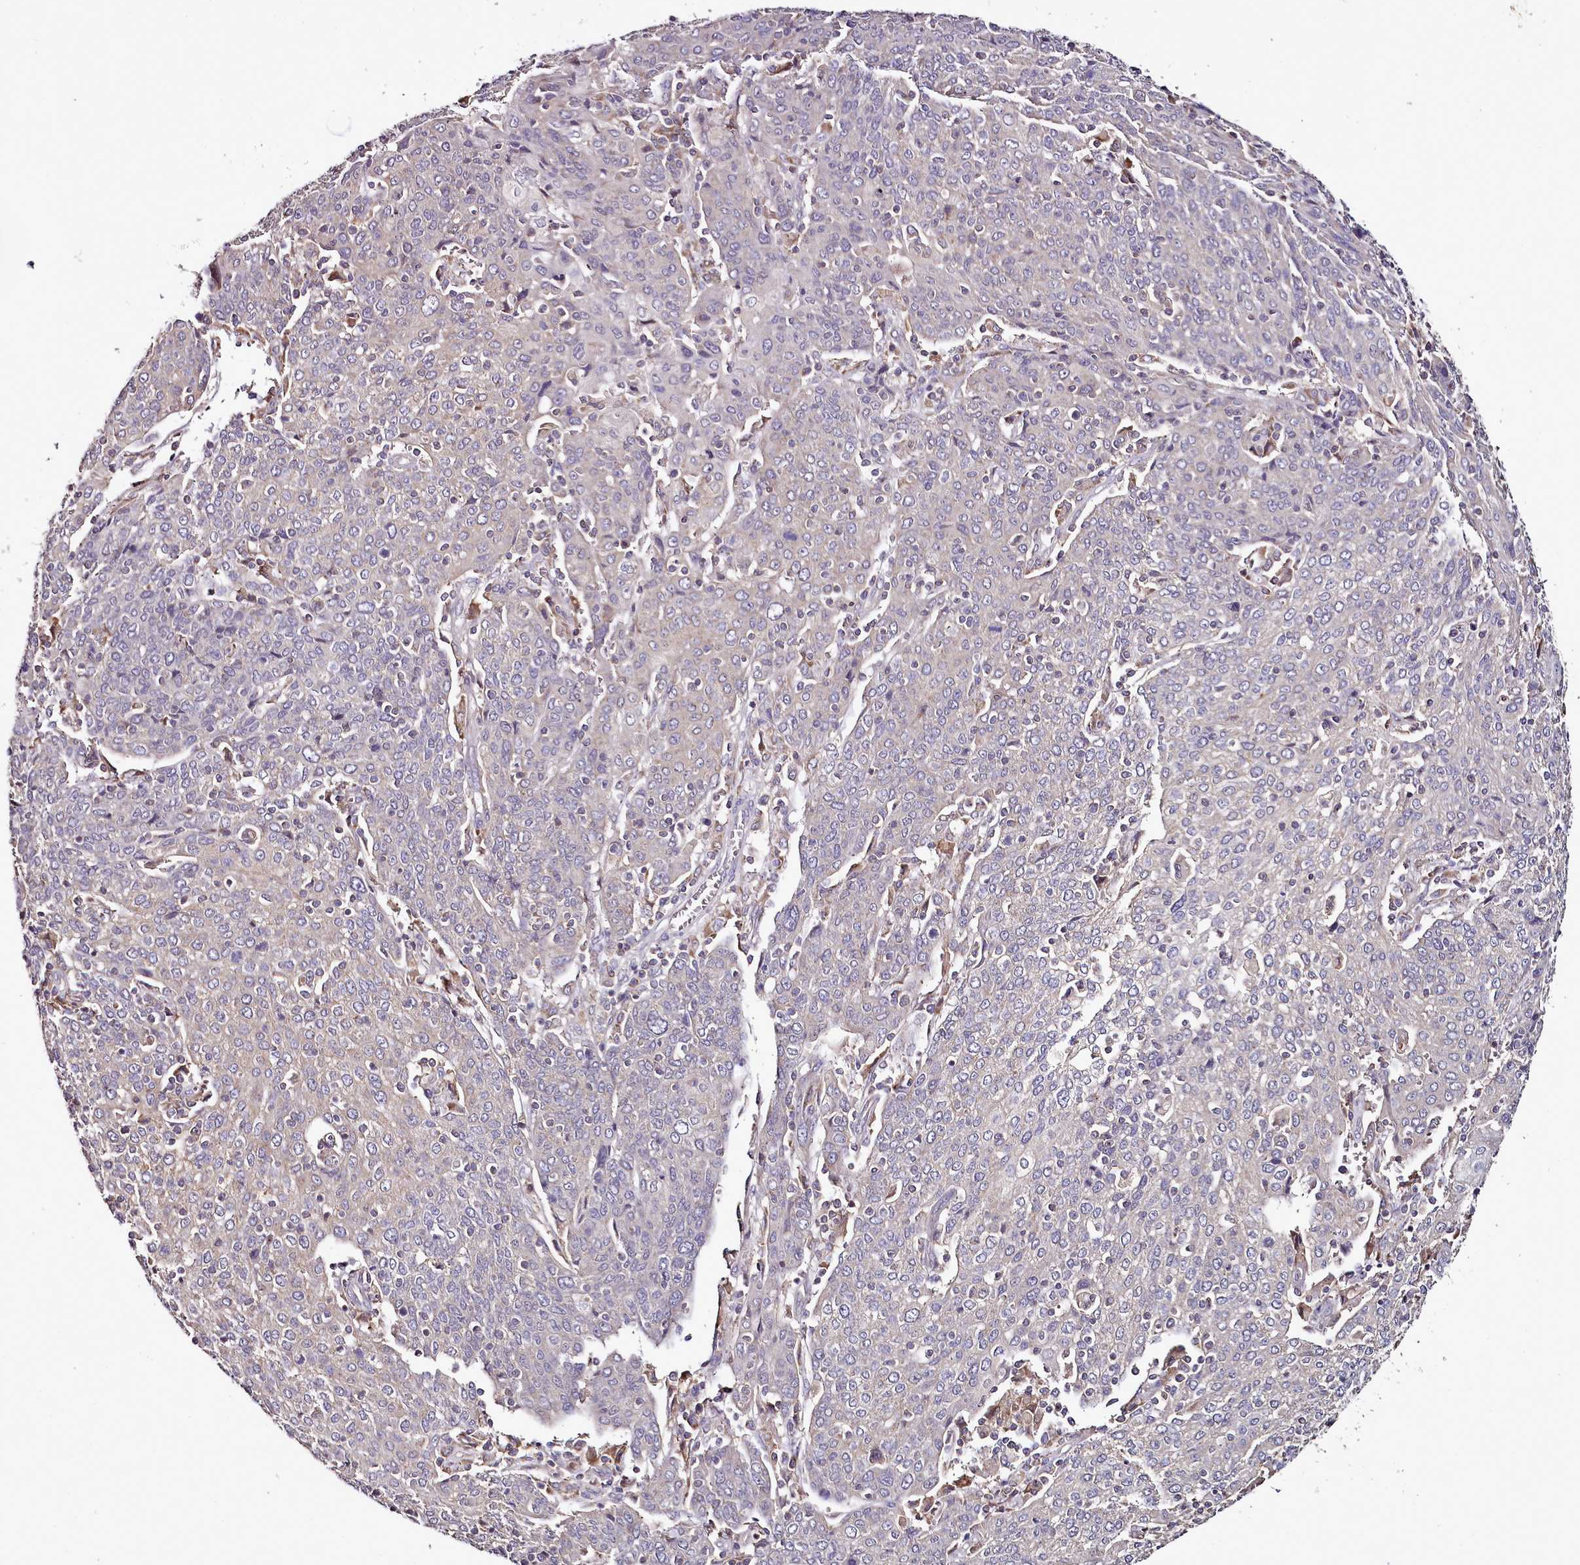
{"staining": {"intensity": "negative", "quantity": "none", "location": "none"}, "tissue": "cervical cancer", "cell_type": "Tumor cells", "image_type": "cancer", "snomed": [{"axis": "morphology", "description": "Squamous cell carcinoma, NOS"}, {"axis": "topography", "description": "Cervix"}], "caption": "Immunohistochemistry photomicrograph of neoplastic tissue: squamous cell carcinoma (cervical) stained with DAB displays no significant protein positivity in tumor cells.", "gene": "ACSS1", "patient": {"sex": "female", "age": 67}}